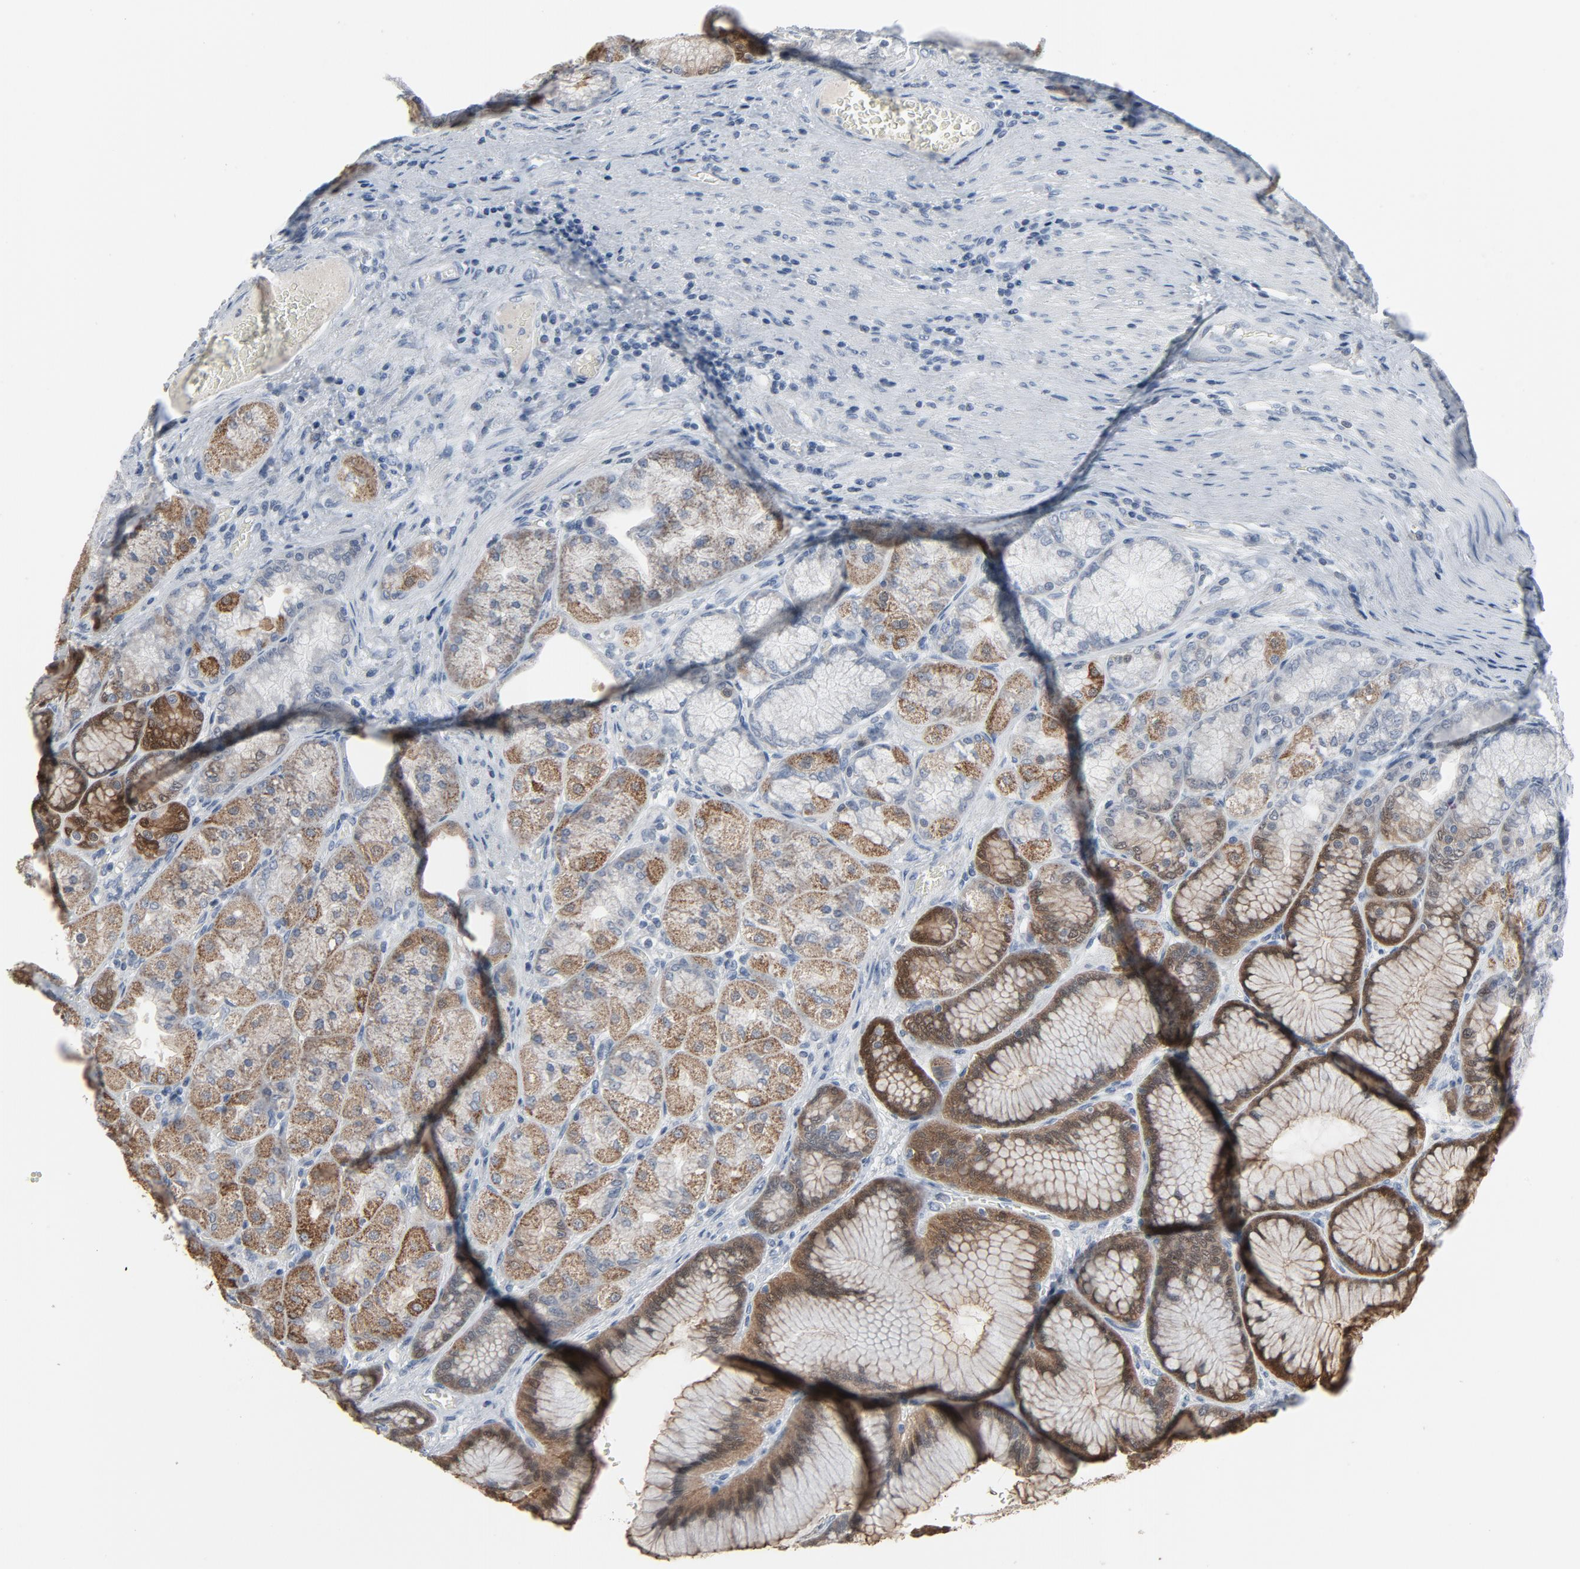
{"staining": {"intensity": "moderate", "quantity": ">75%", "location": "cytoplasmic/membranous"}, "tissue": "stomach", "cell_type": "Glandular cells", "image_type": "normal", "snomed": [{"axis": "morphology", "description": "Normal tissue, NOS"}, {"axis": "morphology", "description": "Adenocarcinoma, NOS"}, {"axis": "topography", "description": "Stomach"}, {"axis": "topography", "description": "Stomach, lower"}], "caption": "Human stomach stained for a protein (brown) shows moderate cytoplasmic/membranous positive positivity in about >75% of glandular cells.", "gene": "GPX2", "patient": {"sex": "female", "age": 65}}